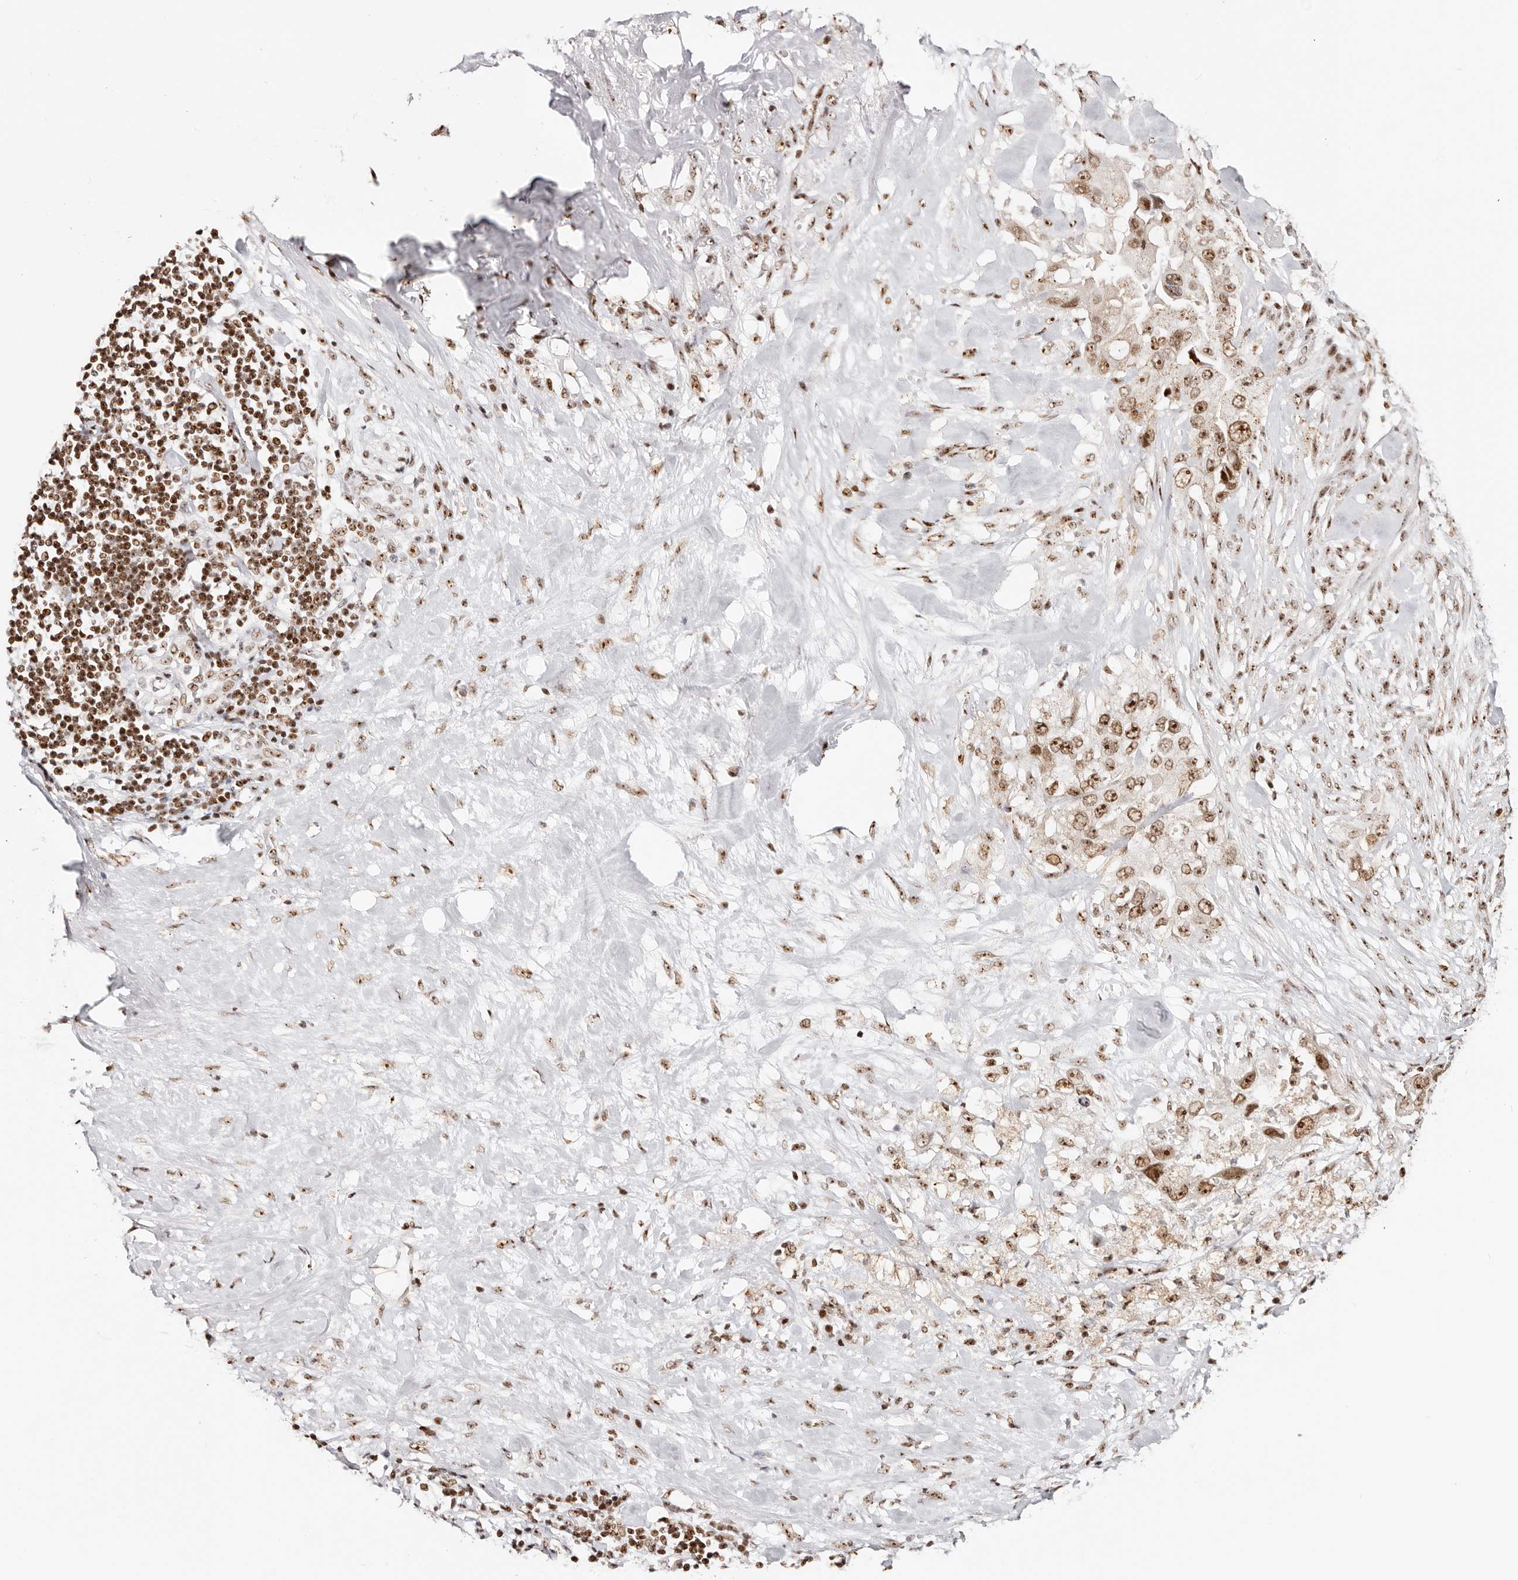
{"staining": {"intensity": "moderate", "quantity": ">75%", "location": "nuclear"}, "tissue": "pancreatic cancer", "cell_type": "Tumor cells", "image_type": "cancer", "snomed": [{"axis": "morphology", "description": "Inflammation, NOS"}, {"axis": "morphology", "description": "Adenocarcinoma, NOS"}, {"axis": "topography", "description": "Pancreas"}], "caption": "Pancreatic cancer (adenocarcinoma) stained for a protein (brown) exhibits moderate nuclear positive positivity in about >75% of tumor cells.", "gene": "IQGAP3", "patient": {"sex": "female", "age": 56}}